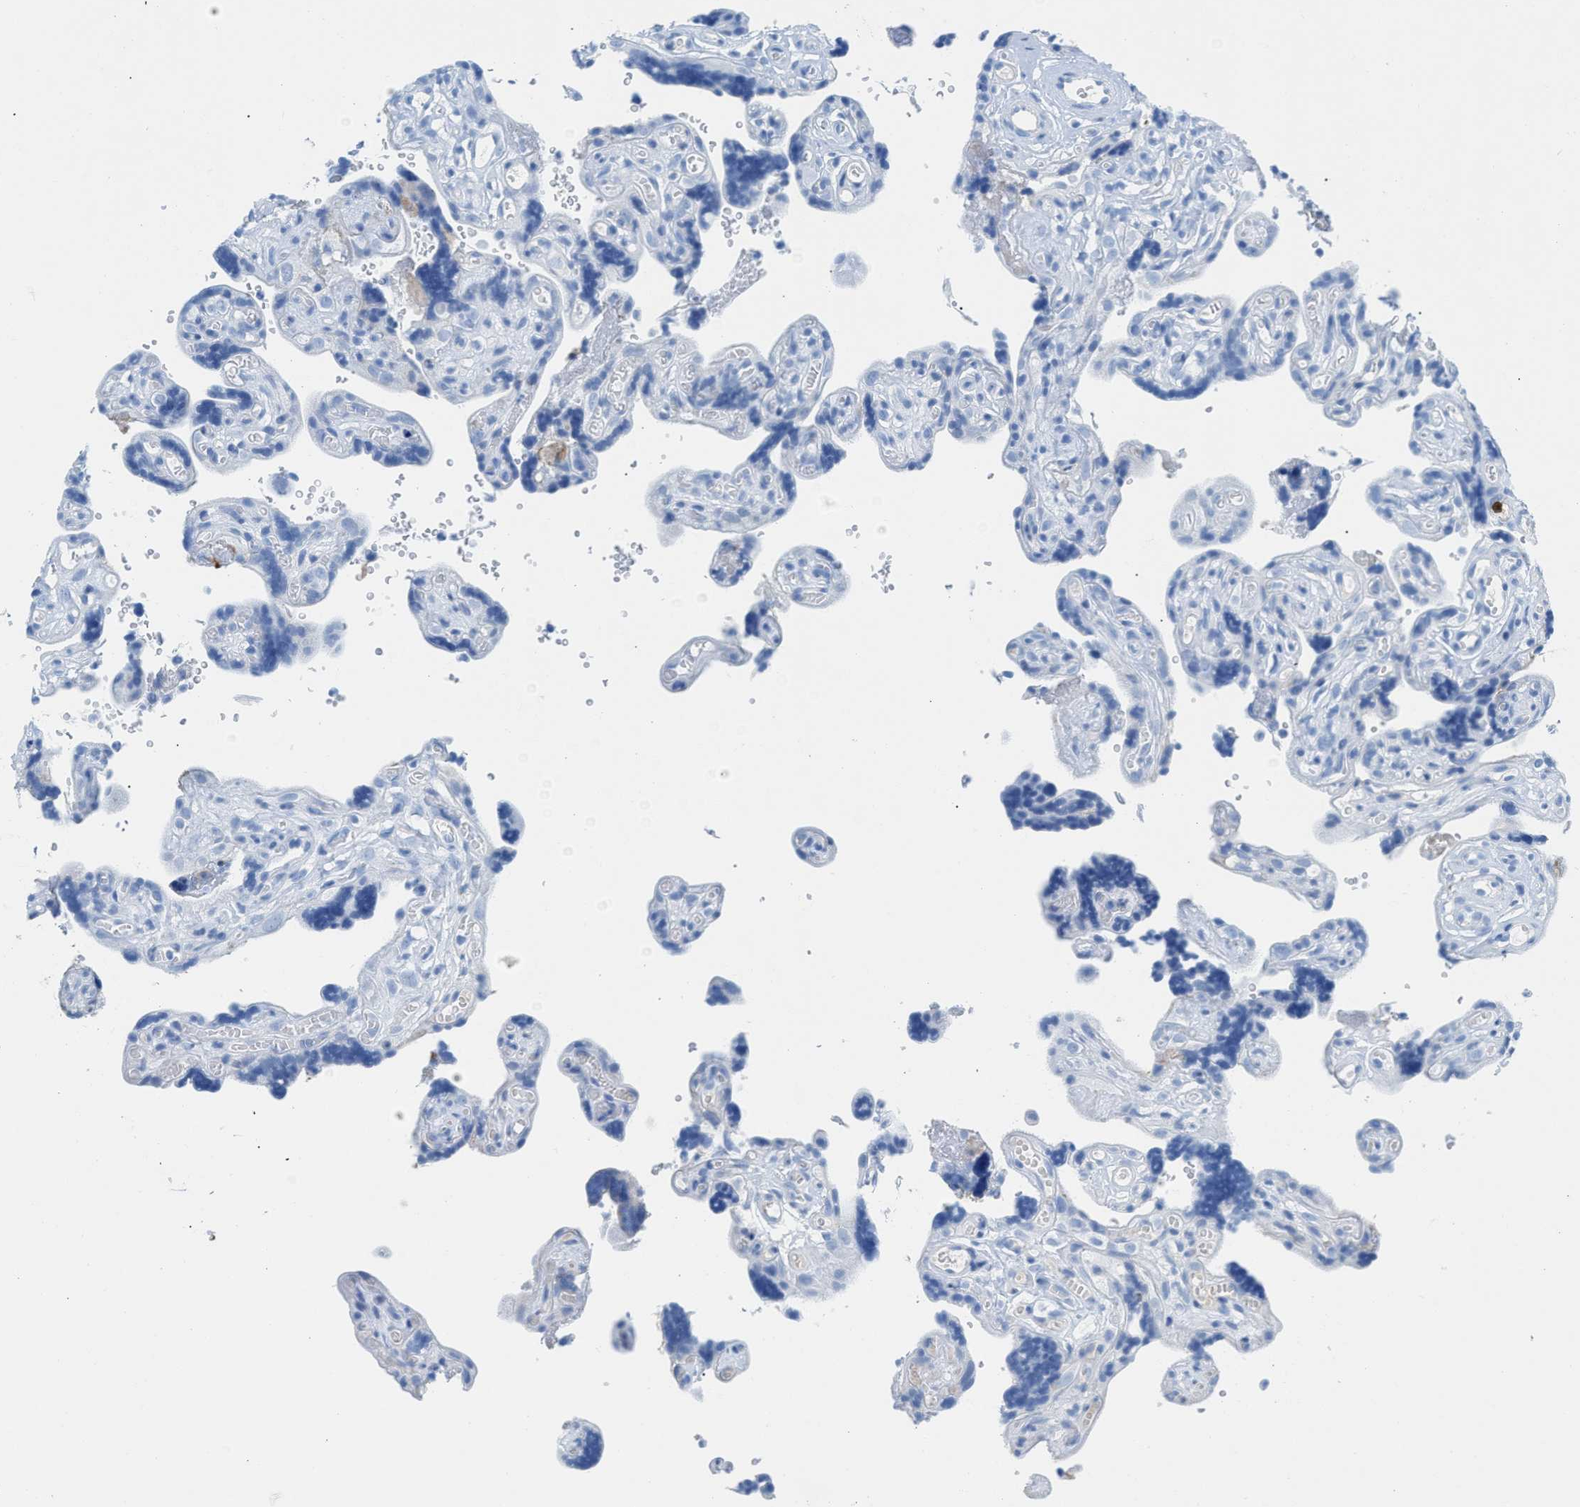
{"staining": {"intensity": "negative", "quantity": "none", "location": "none"}, "tissue": "placenta", "cell_type": "Decidual cells", "image_type": "normal", "snomed": [{"axis": "morphology", "description": "Normal tissue, NOS"}, {"axis": "topography", "description": "Placenta"}], "caption": "Immunohistochemistry of normal human placenta demonstrates no expression in decidual cells.", "gene": "TCL1A", "patient": {"sex": "female", "age": 30}}